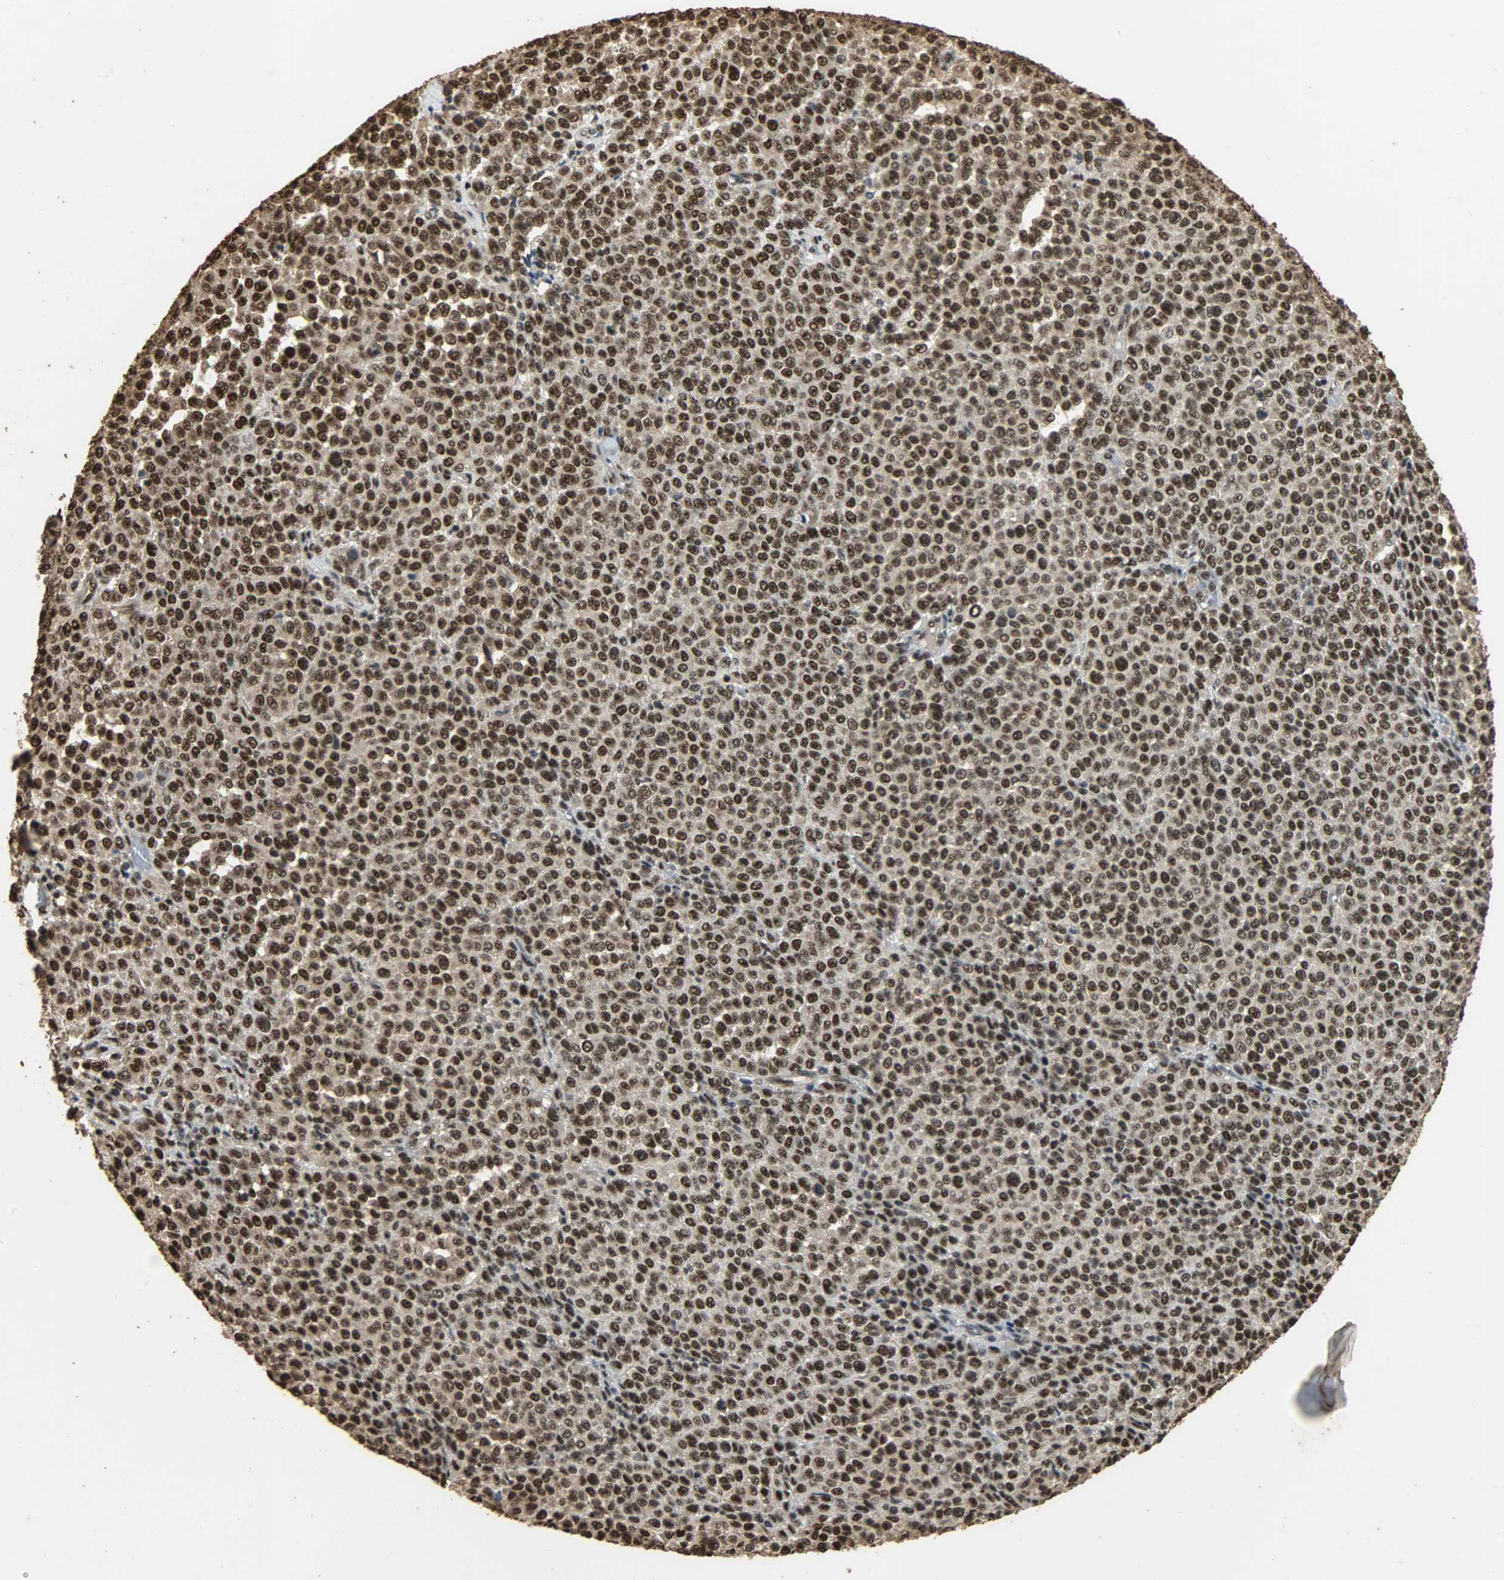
{"staining": {"intensity": "strong", "quantity": ">75%", "location": "nuclear"}, "tissue": "melanoma", "cell_type": "Tumor cells", "image_type": "cancer", "snomed": [{"axis": "morphology", "description": "Malignant melanoma, Metastatic site"}, {"axis": "topography", "description": "Pancreas"}], "caption": "Immunohistochemical staining of malignant melanoma (metastatic site) demonstrates high levels of strong nuclear protein expression in about >75% of tumor cells.", "gene": "CCNT2", "patient": {"sex": "female", "age": 30}}